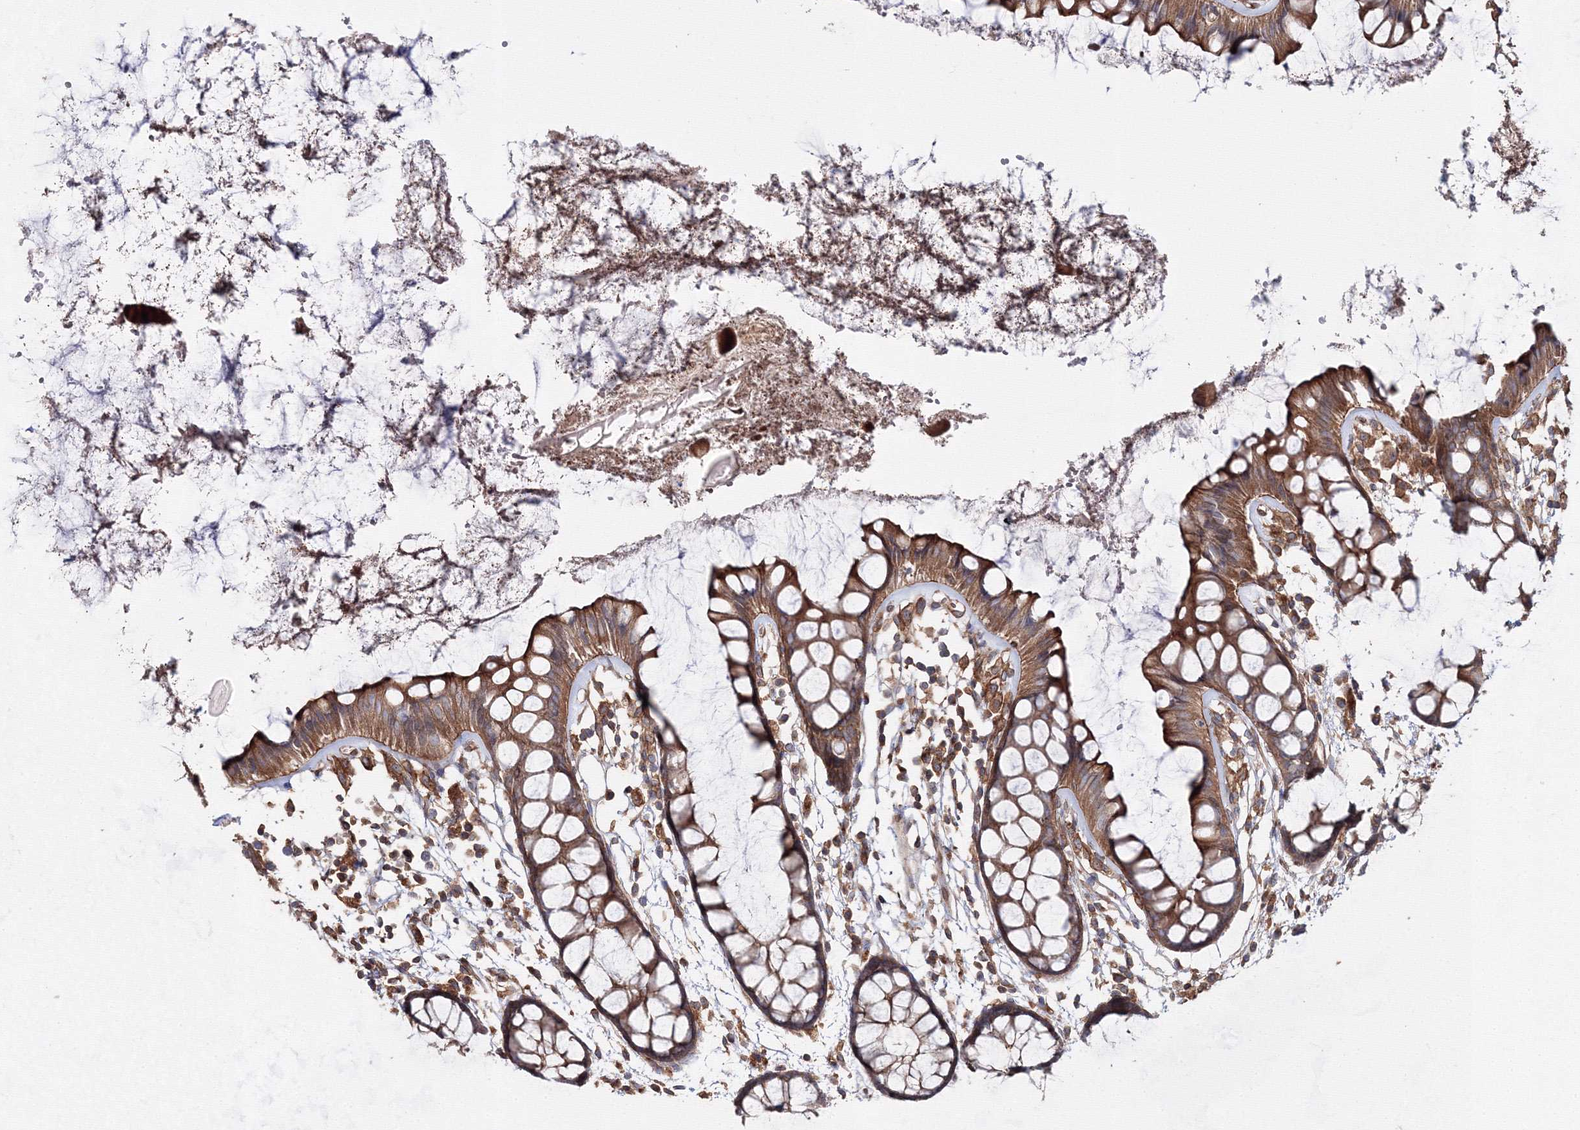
{"staining": {"intensity": "strong", "quantity": ">75%", "location": "cytoplasmic/membranous"}, "tissue": "rectum", "cell_type": "Glandular cells", "image_type": "normal", "snomed": [{"axis": "morphology", "description": "Normal tissue, NOS"}, {"axis": "topography", "description": "Rectum"}], "caption": "Immunohistochemistry image of unremarkable human rectum stained for a protein (brown), which displays high levels of strong cytoplasmic/membranous staining in approximately >75% of glandular cells.", "gene": "EXOC6", "patient": {"sex": "female", "age": 66}}